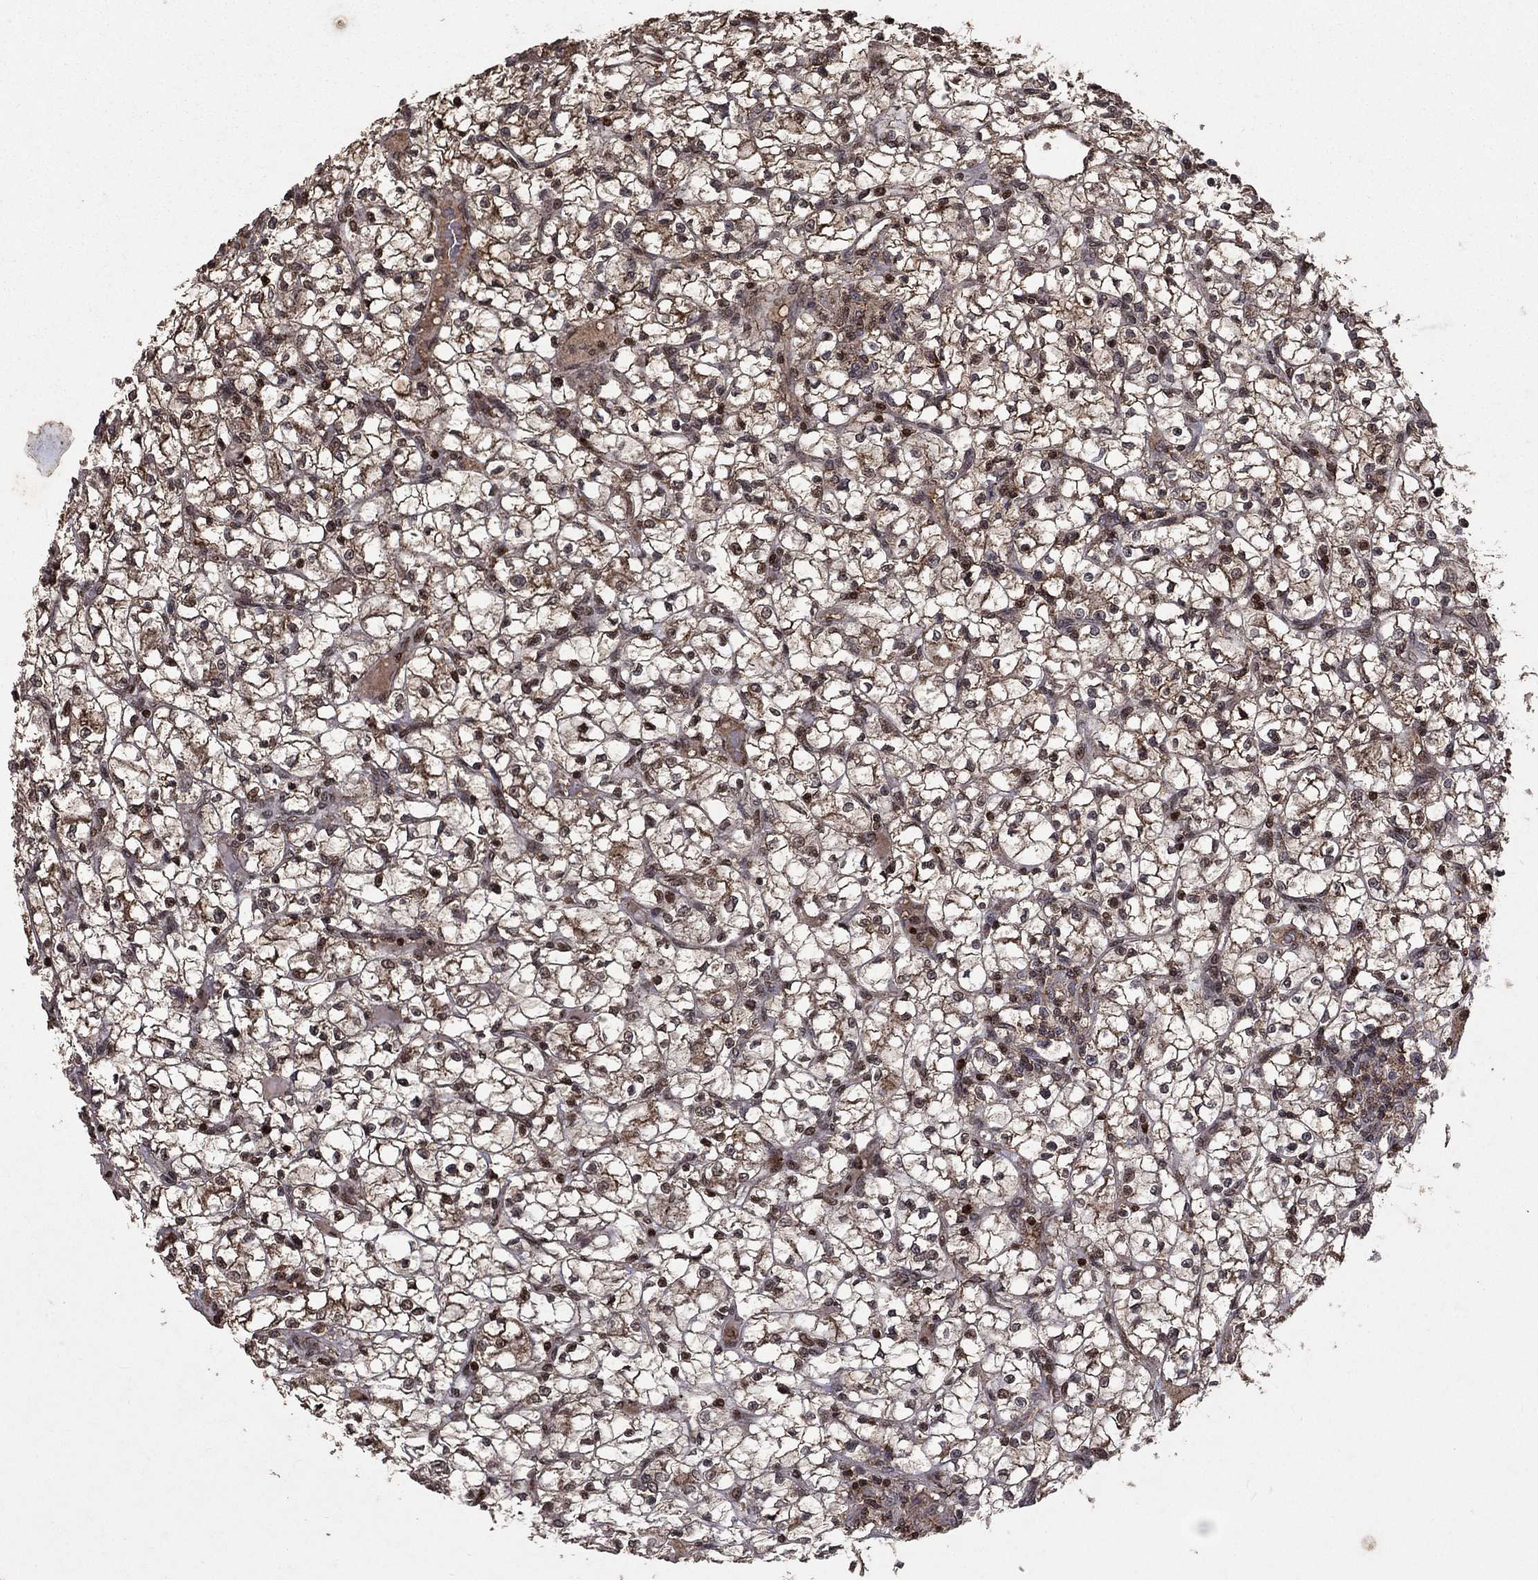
{"staining": {"intensity": "strong", "quantity": "<25%", "location": "cytoplasmic/membranous,nuclear"}, "tissue": "renal cancer", "cell_type": "Tumor cells", "image_type": "cancer", "snomed": [{"axis": "morphology", "description": "Adenocarcinoma, NOS"}, {"axis": "topography", "description": "Kidney"}], "caption": "Immunohistochemistry (IHC) photomicrograph of human renal cancer (adenocarcinoma) stained for a protein (brown), which displays medium levels of strong cytoplasmic/membranous and nuclear staining in about <25% of tumor cells.", "gene": "CD24", "patient": {"sex": "female", "age": 64}}